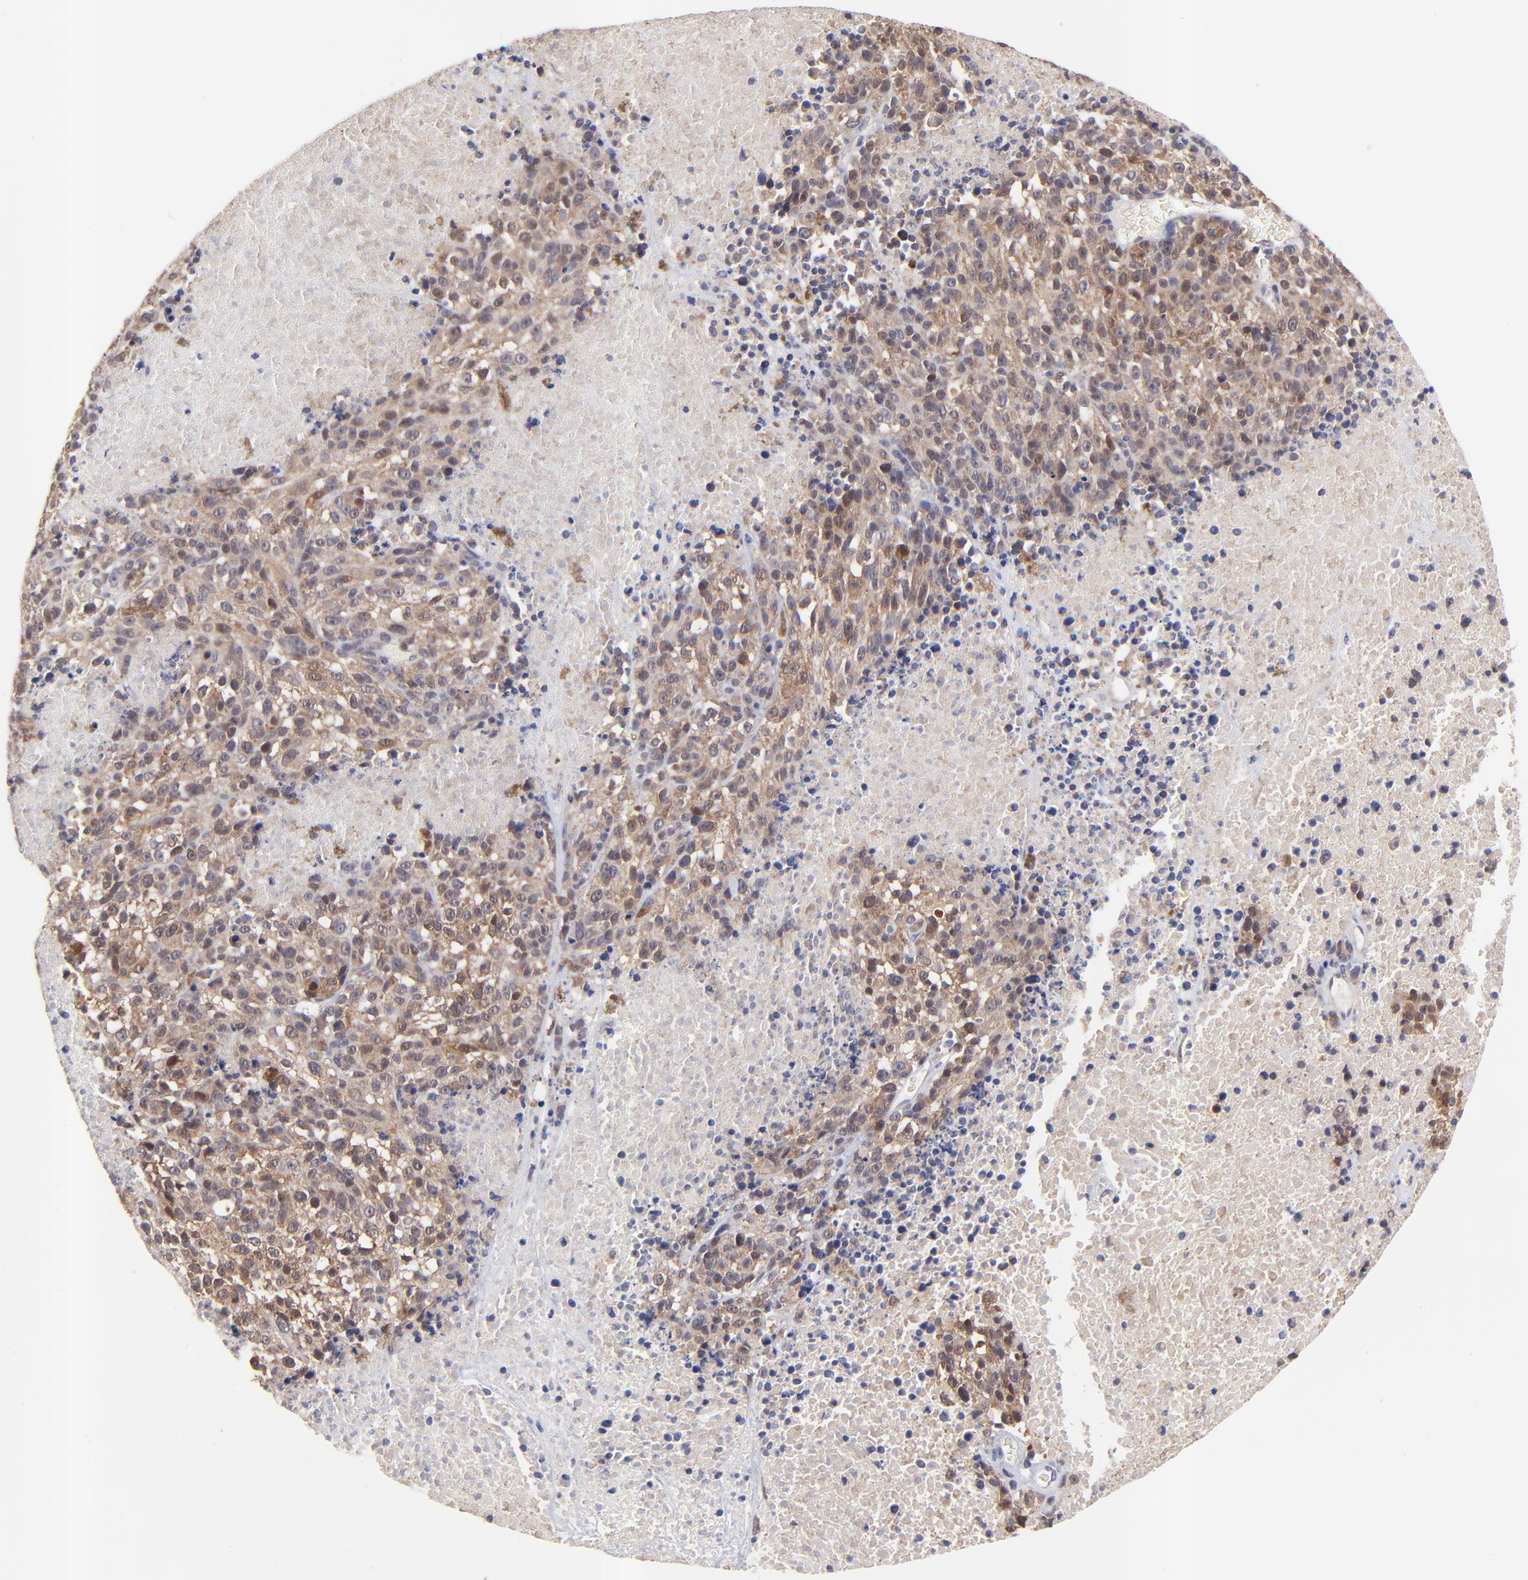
{"staining": {"intensity": "moderate", "quantity": ">75%", "location": "cytoplasmic/membranous"}, "tissue": "melanoma", "cell_type": "Tumor cells", "image_type": "cancer", "snomed": [{"axis": "morphology", "description": "Malignant melanoma, Metastatic site"}, {"axis": "topography", "description": "Cerebral cortex"}], "caption": "Immunohistochemical staining of melanoma exhibits medium levels of moderate cytoplasmic/membranous expression in approximately >75% of tumor cells. (Brightfield microscopy of DAB IHC at high magnification).", "gene": "BAIAP2L2", "patient": {"sex": "female", "age": 52}}